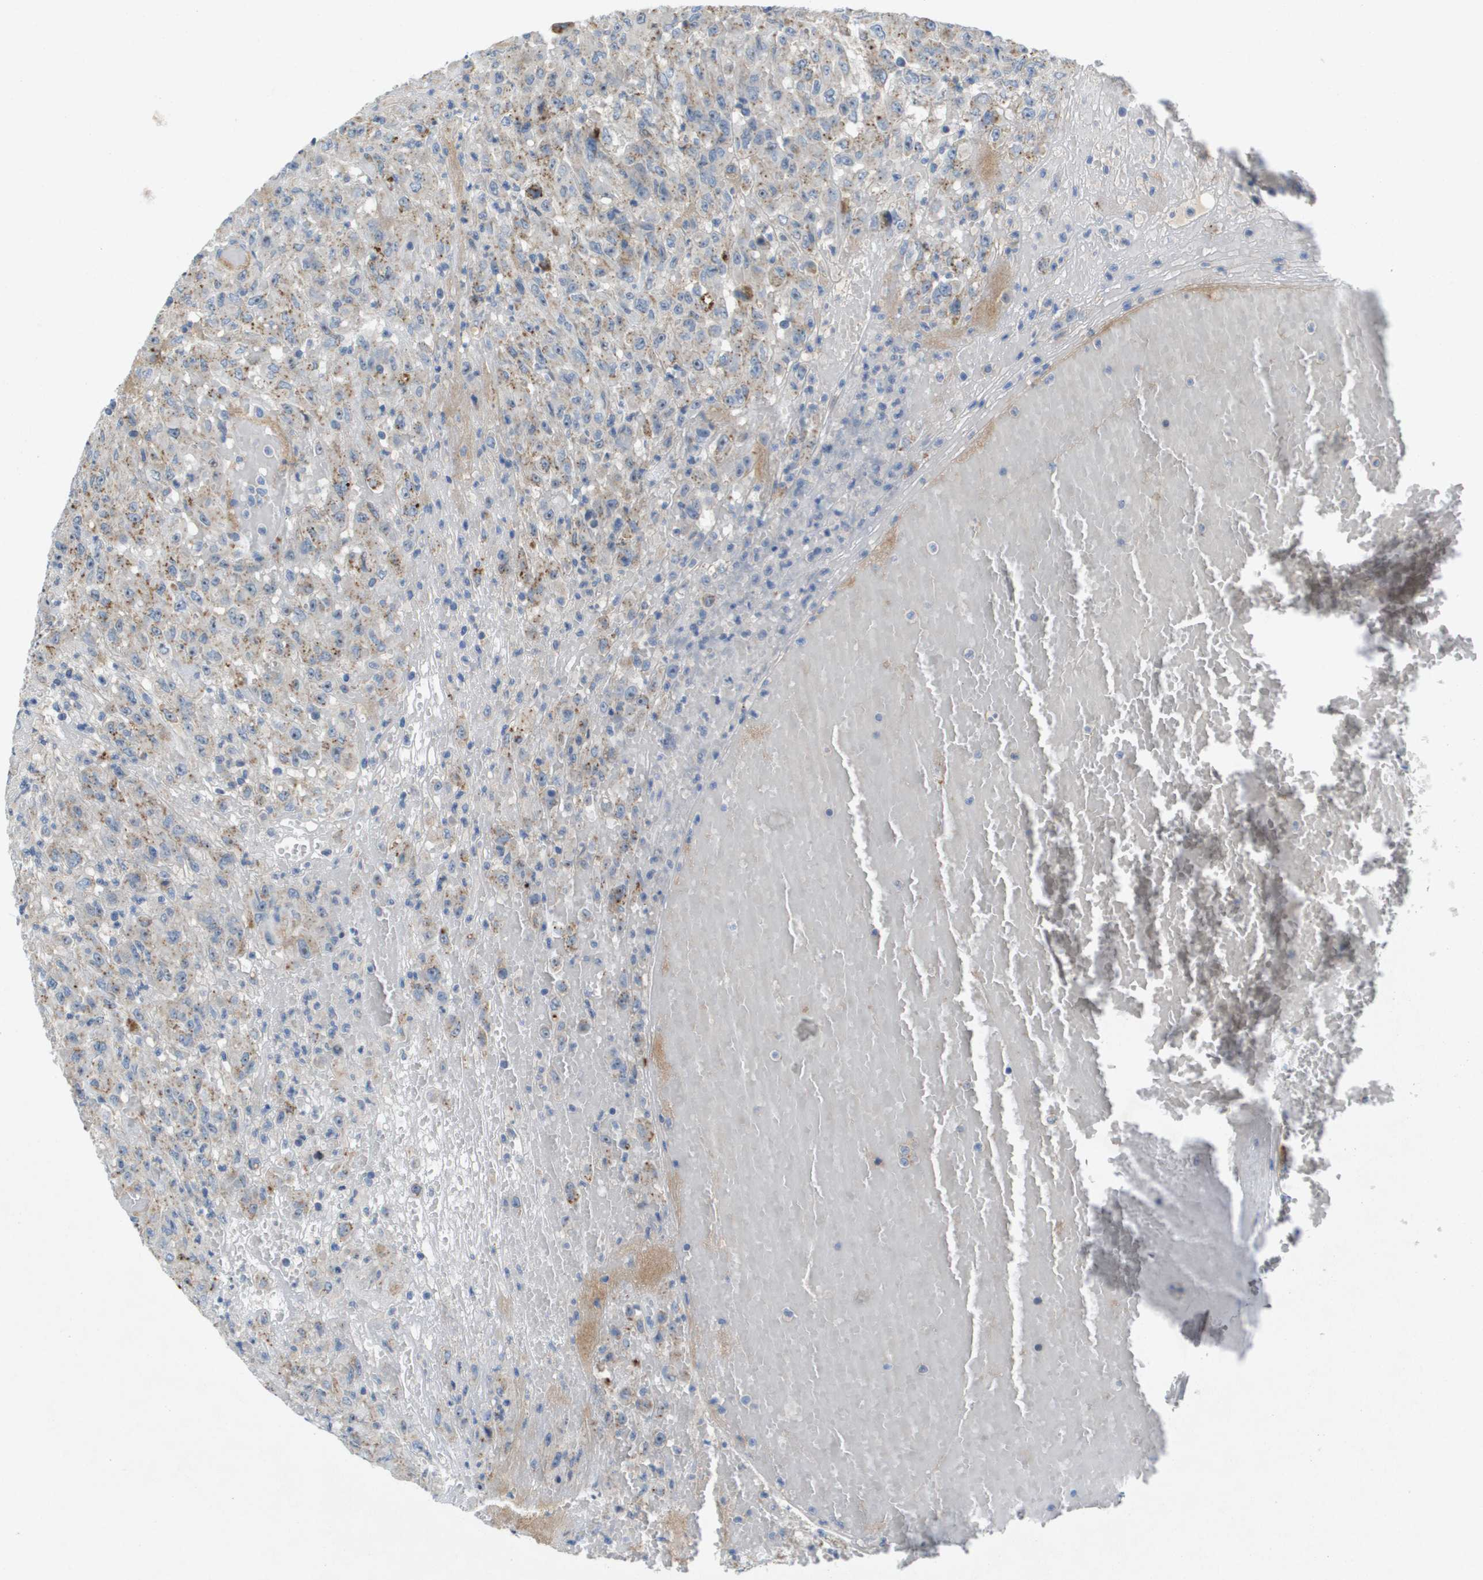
{"staining": {"intensity": "weak", "quantity": "<25%", "location": "cytoplasmic/membranous"}, "tissue": "urothelial cancer", "cell_type": "Tumor cells", "image_type": "cancer", "snomed": [{"axis": "morphology", "description": "Urothelial carcinoma, High grade"}, {"axis": "topography", "description": "Urinary bladder"}], "caption": "The histopathology image demonstrates no significant expression in tumor cells of urothelial cancer. (Brightfield microscopy of DAB (3,3'-diaminobenzidine) immunohistochemistry at high magnification).", "gene": "B3GNT5", "patient": {"sex": "male", "age": 46}}